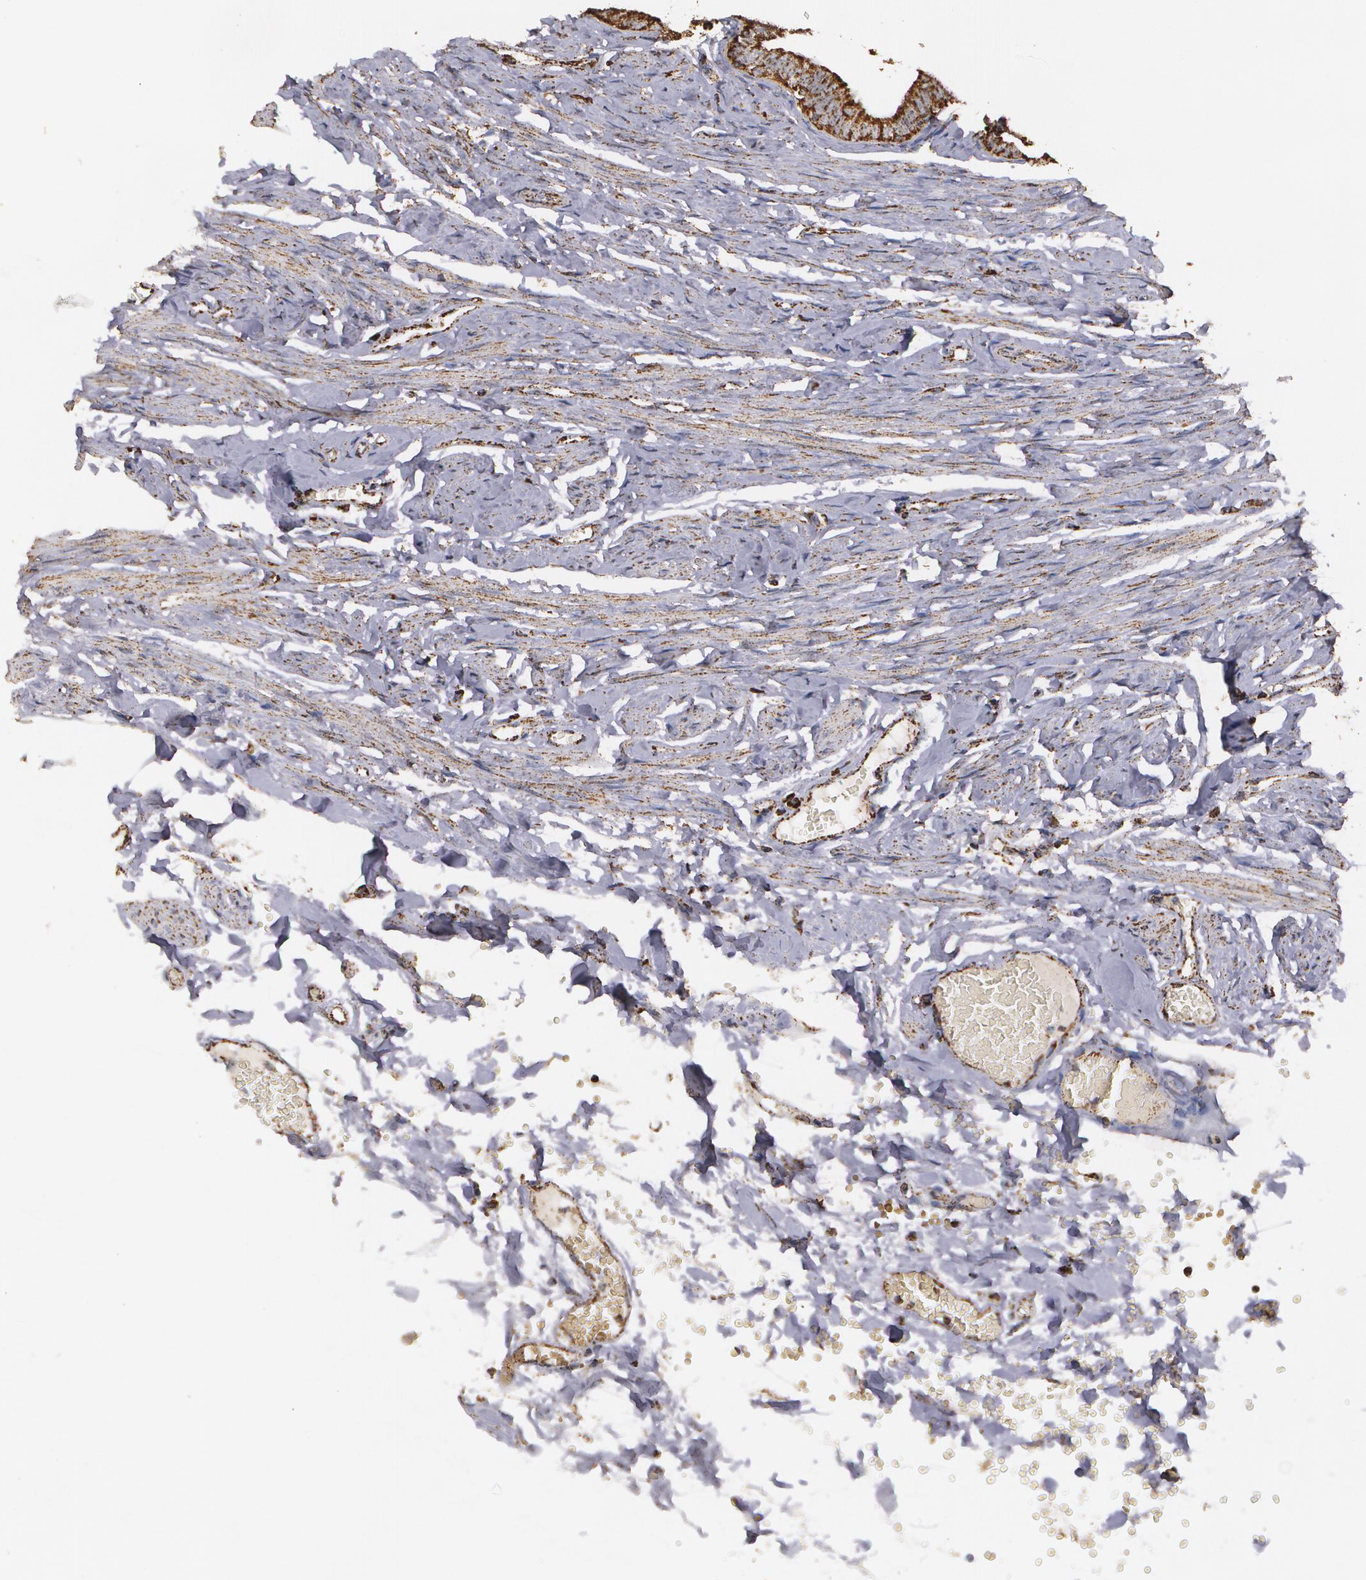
{"staining": {"intensity": "strong", "quantity": ">75%", "location": "cytoplasmic/membranous"}, "tissue": "fallopian tube", "cell_type": "Glandular cells", "image_type": "normal", "snomed": [{"axis": "morphology", "description": "Normal tissue, NOS"}, {"axis": "topography", "description": "Fallopian tube"}, {"axis": "topography", "description": "Ovary"}], "caption": "An immunohistochemistry (IHC) histopathology image of normal tissue is shown. Protein staining in brown highlights strong cytoplasmic/membranous positivity in fallopian tube within glandular cells.", "gene": "HSPD1", "patient": {"sex": "female", "age": 69}}